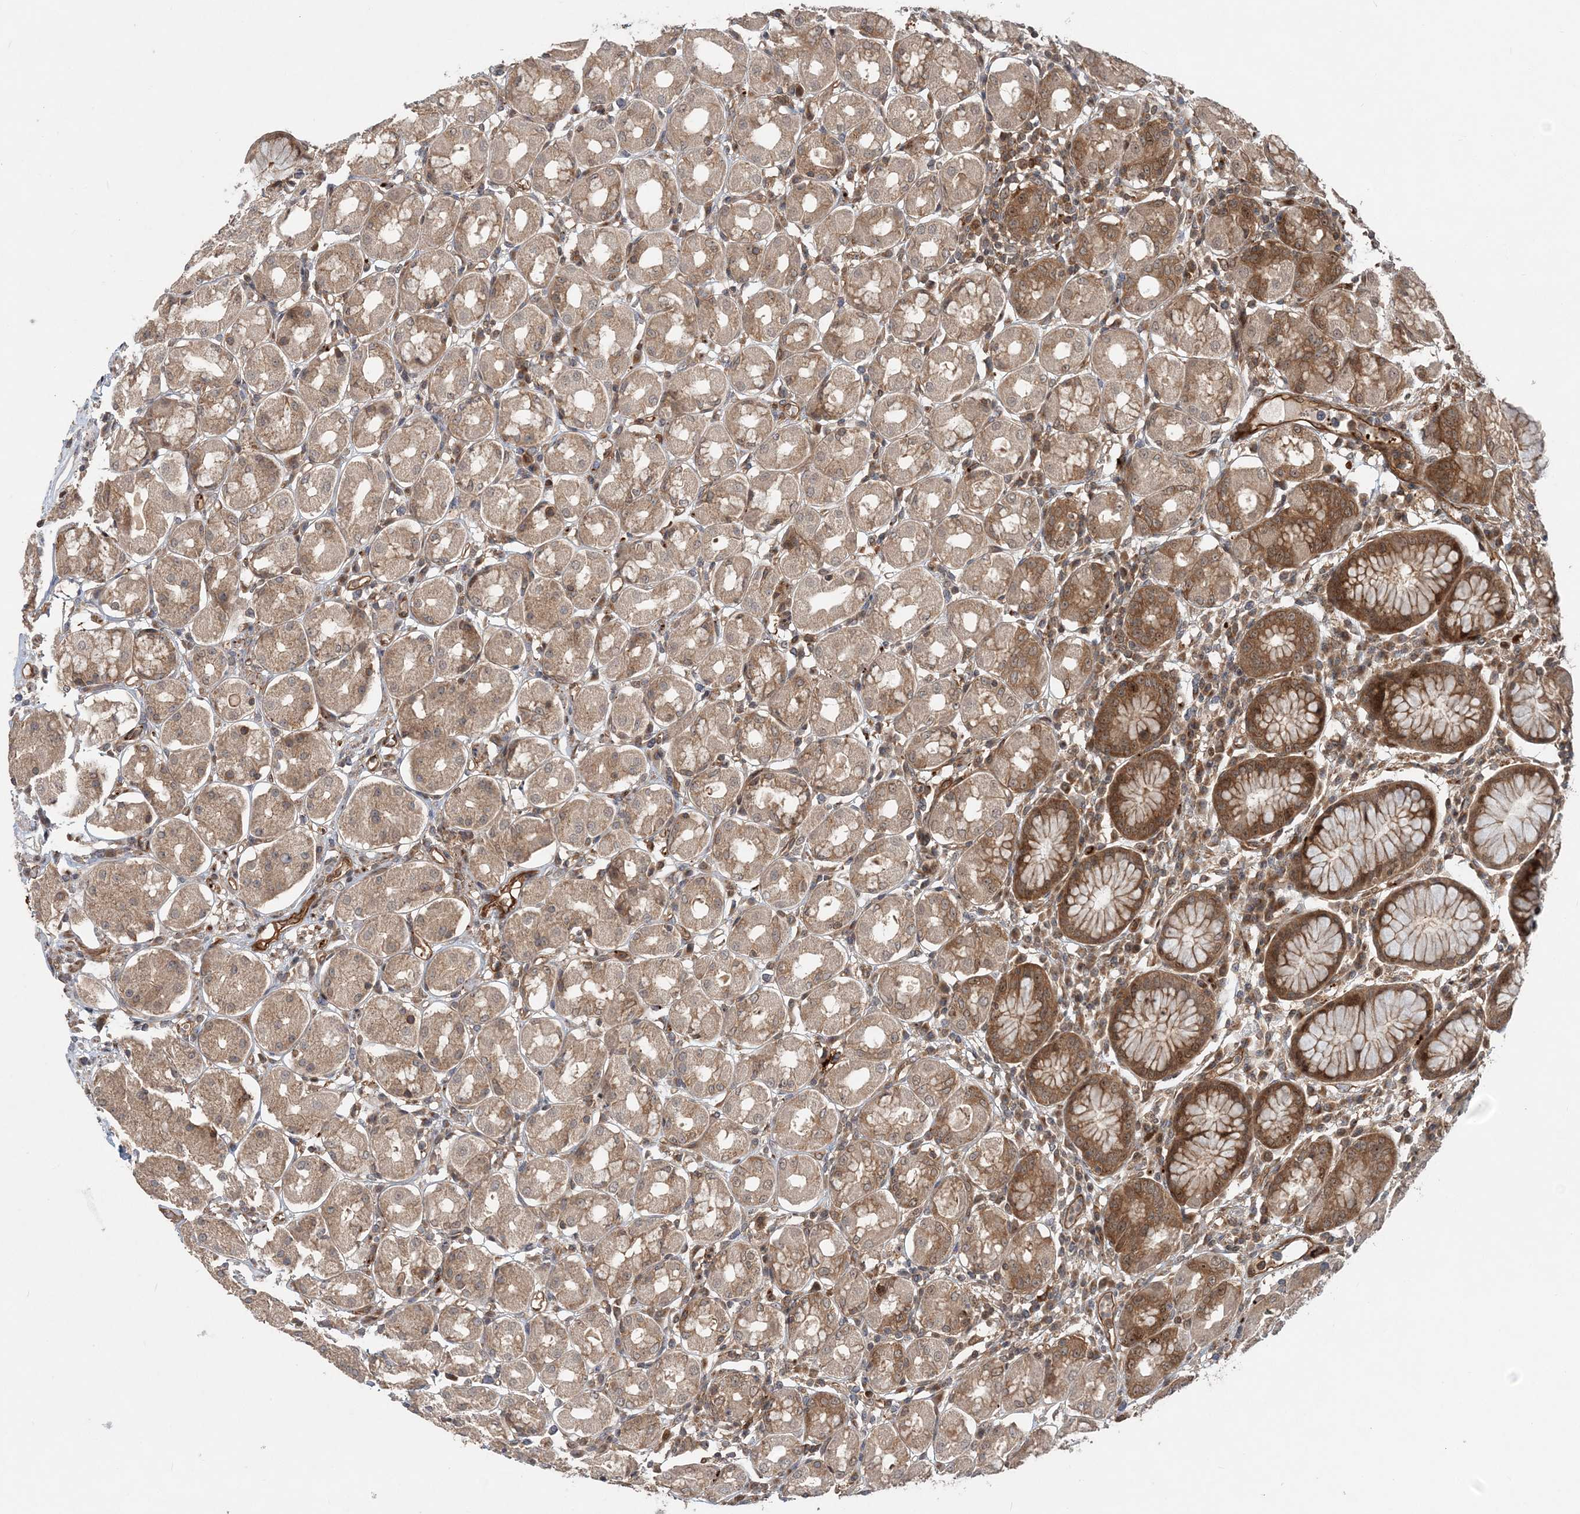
{"staining": {"intensity": "moderate", "quantity": ">75%", "location": "cytoplasmic/membranous"}, "tissue": "stomach", "cell_type": "Glandular cells", "image_type": "normal", "snomed": [{"axis": "morphology", "description": "Normal tissue, NOS"}, {"axis": "topography", "description": "Stomach"}, {"axis": "topography", "description": "Stomach, lower"}], "caption": "Immunohistochemistry histopathology image of normal stomach stained for a protein (brown), which demonstrates medium levels of moderate cytoplasmic/membranous expression in about >75% of glandular cells.", "gene": "GEMIN5", "patient": {"sex": "female", "age": 56}}